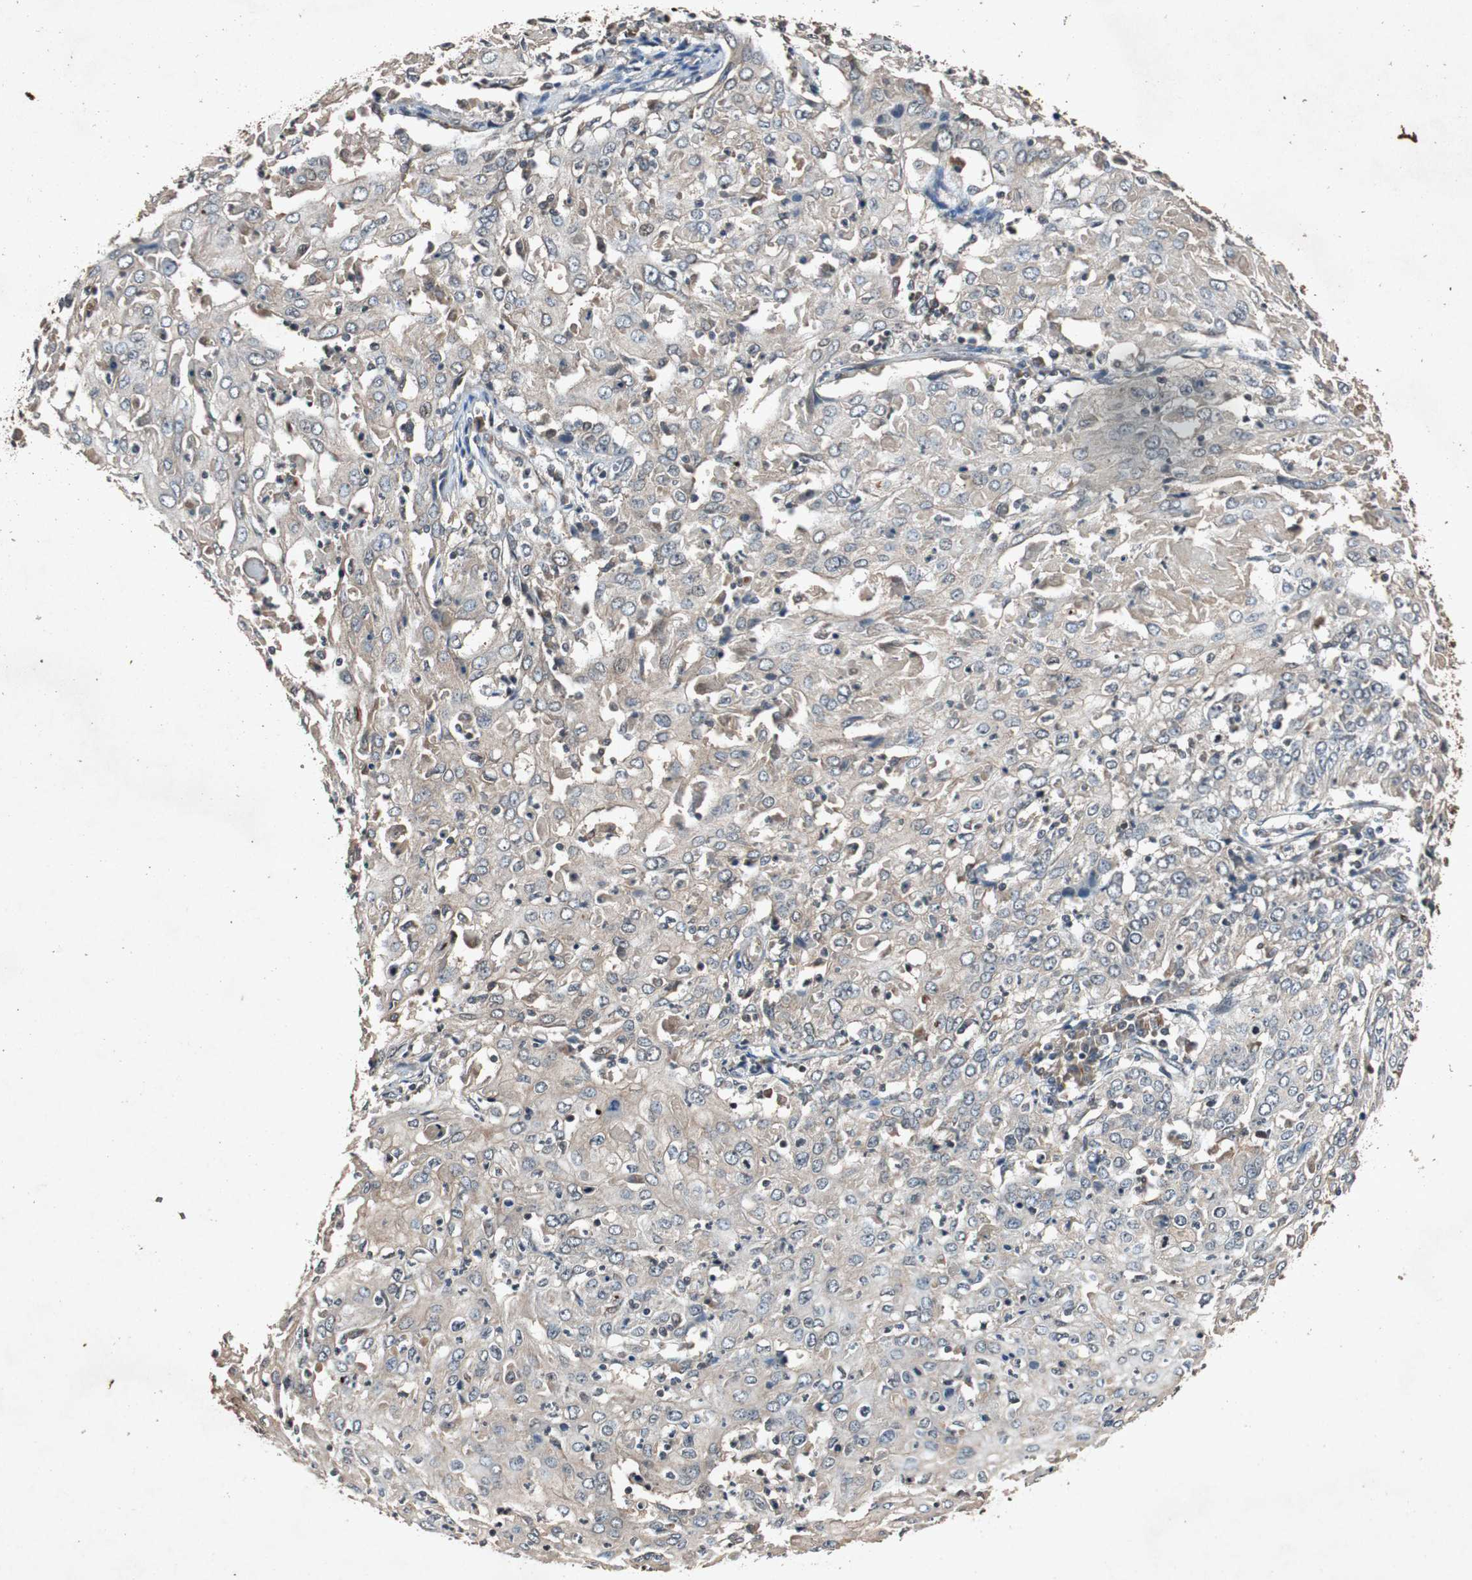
{"staining": {"intensity": "weak", "quantity": ">75%", "location": "cytoplasmic/membranous"}, "tissue": "cervical cancer", "cell_type": "Tumor cells", "image_type": "cancer", "snomed": [{"axis": "morphology", "description": "Squamous cell carcinoma, NOS"}, {"axis": "topography", "description": "Cervix"}], "caption": "Brown immunohistochemical staining in squamous cell carcinoma (cervical) demonstrates weak cytoplasmic/membranous staining in approximately >75% of tumor cells.", "gene": "SLIT2", "patient": {"sex": "female", "age": 39}}